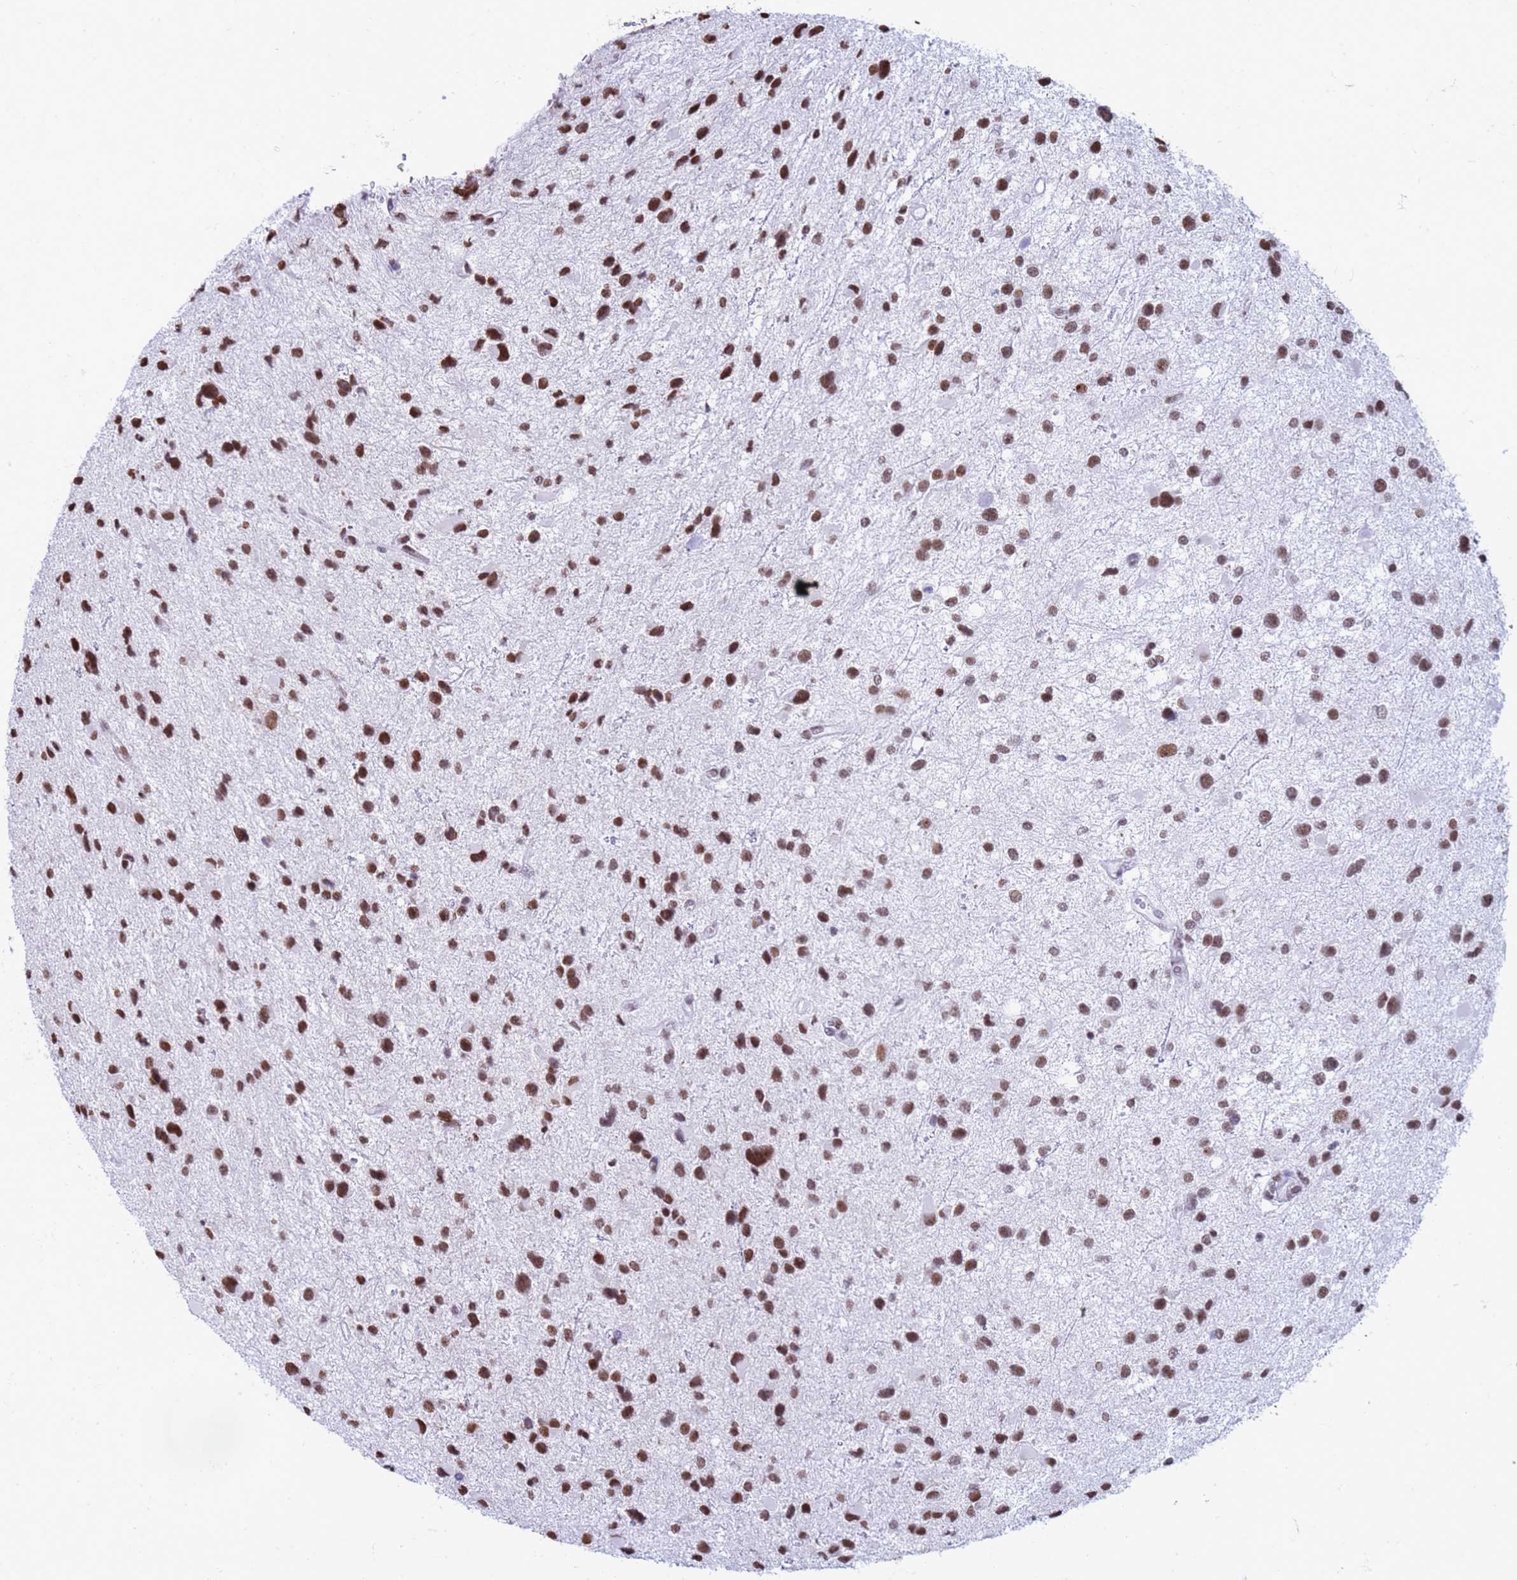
{"staining": {"intensity": "strong", "quantity": ">75%", "location": "nuclear"}, "tissue": "glioma", "cell_type": "Tumor cells", "image_type": "cancer", "snomed": [{"axis": "morphology", "description": "Glioma, malignant, Low grade"}, {"axis": "topography", "description": "Brain"}], "caption": "An image of human glioma stained for a protein demonstrates strong nuclear brown staining in tumor cells.", "gene": "FAM170B", "patient": {"sex": "female", "age": 32}}